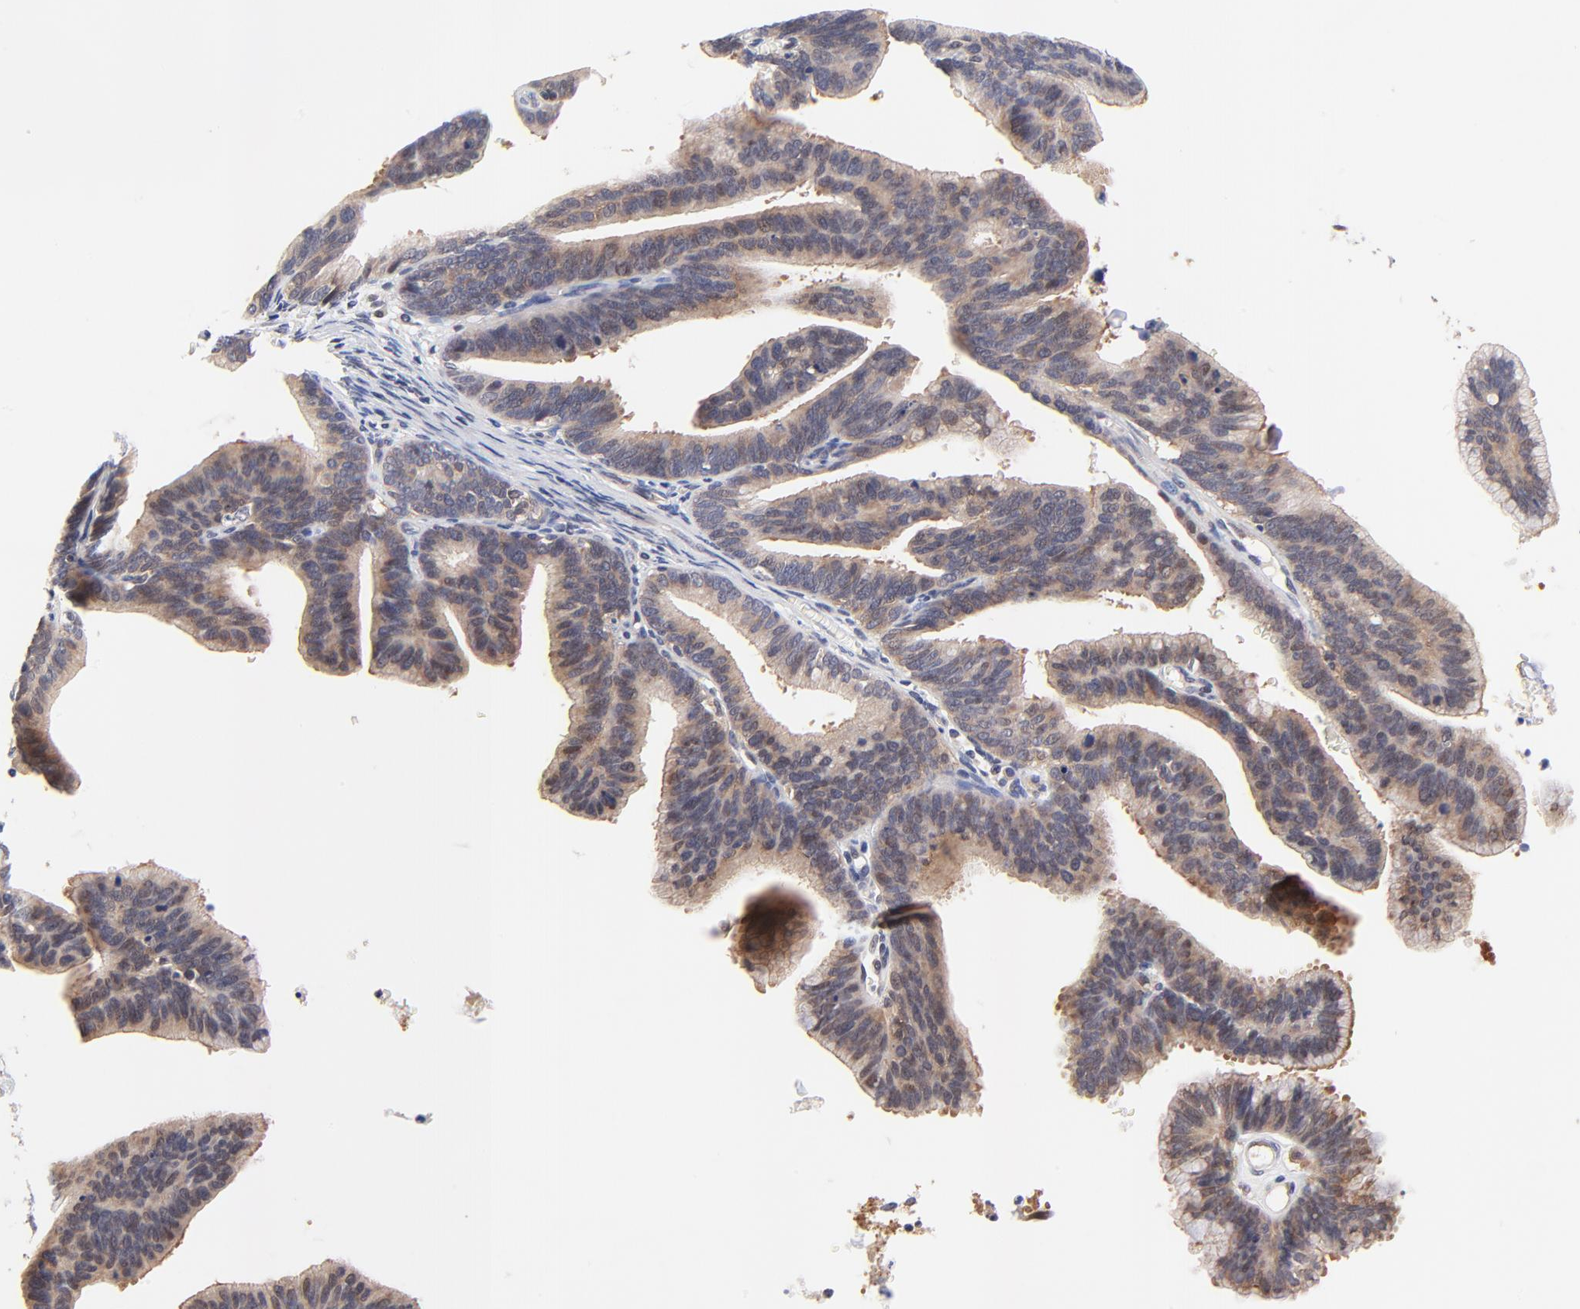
{"staining": {"intensity": "moderate", "quantity": ">75%", "location": "cytoplasmic/membranous,nuclear"}, "tissue": "cervical cancer", "cell_type": "Tumor cells", "image_type": "cancer", "snomed": [{"axis": "morphology", "description": "Adenocarcinoma, NOS"}, {"axis": "topography", "description": "Cervix"}], "caption": "About >75% of tumor cells in human cervical adenocarcinoma demonstrate moderate cytoplasmic/membranous and nuclear protein expression as visualized by brown immunohistochemical staining.", "gene": "TXNL1", "patient": {"sex": "female", "age": 47}}